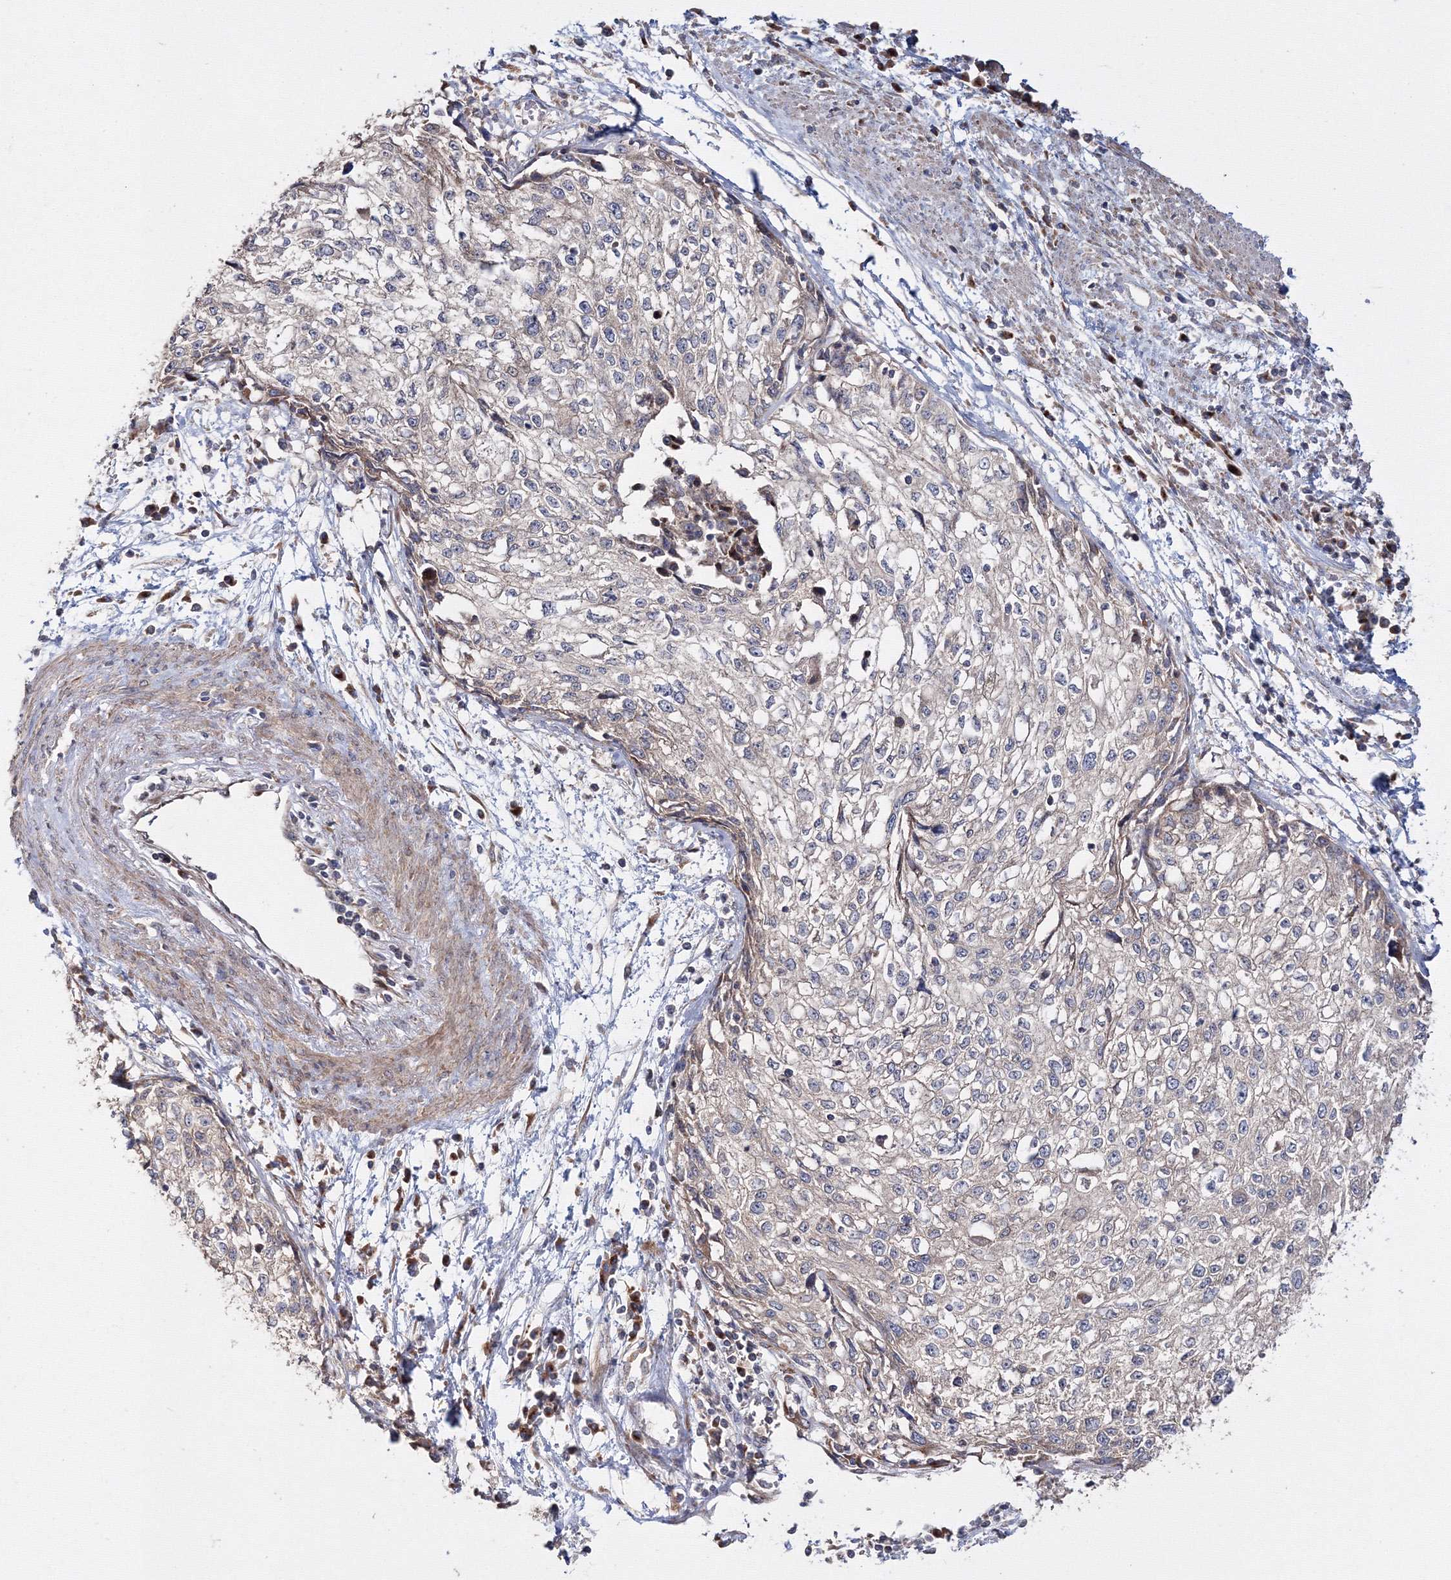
{"staining": {"intensity": "weak", "quantity": "<25%", "location": "cytoplasmic/membranous"}, "tissue": "cervical cancer", "cell_type": "Tumor cells", "image_type": "cancer", "snomed": [{"axis": "morphology", "description": "Squamous cell carcinoma, NOS"}, {"axis": "topography", "description": "Cervix"}], "caption": "Tumor cells show no significant positivity in cervical cancer (squamous cell carcinoma).", "gene": "DDO", "patient": {"sex": "female", "age": 57}}